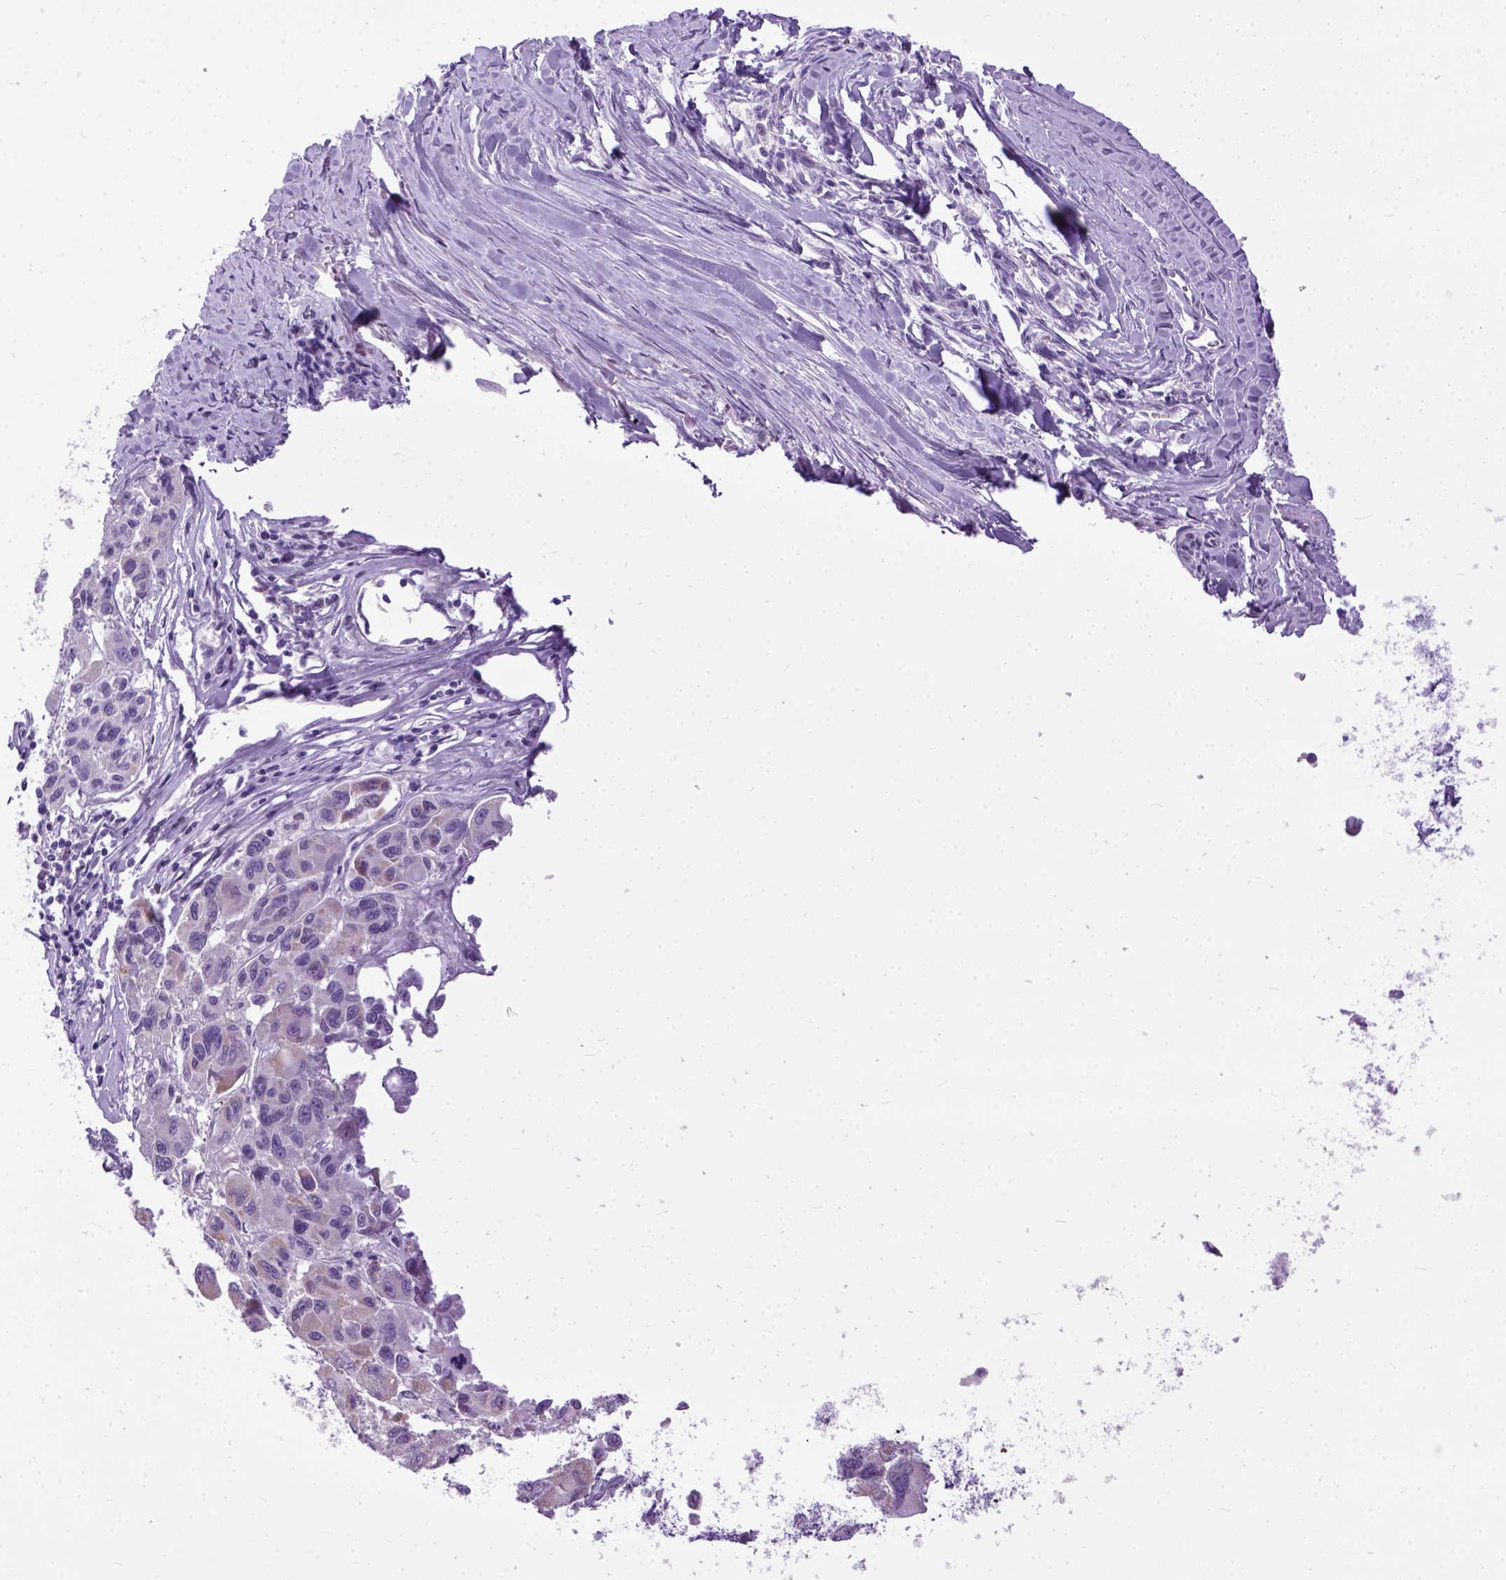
{"staining": {"intensity": "negative", "quantity": "none", "location": "none"}, "tissue": "melanoma", "cell_type": "Tumor cells", "image_type": "cancer", "snomed": [{"axis": "morphology", "description": "Malignant melanoma, NOS"}, {"axis": "topography", "description": "Skin"}], "caption": "The histopathology image exhibits no significant expression in tumor cells of melanoma.", "gene": "CRB1", "patient": {"sex": "female", "age": 66}}